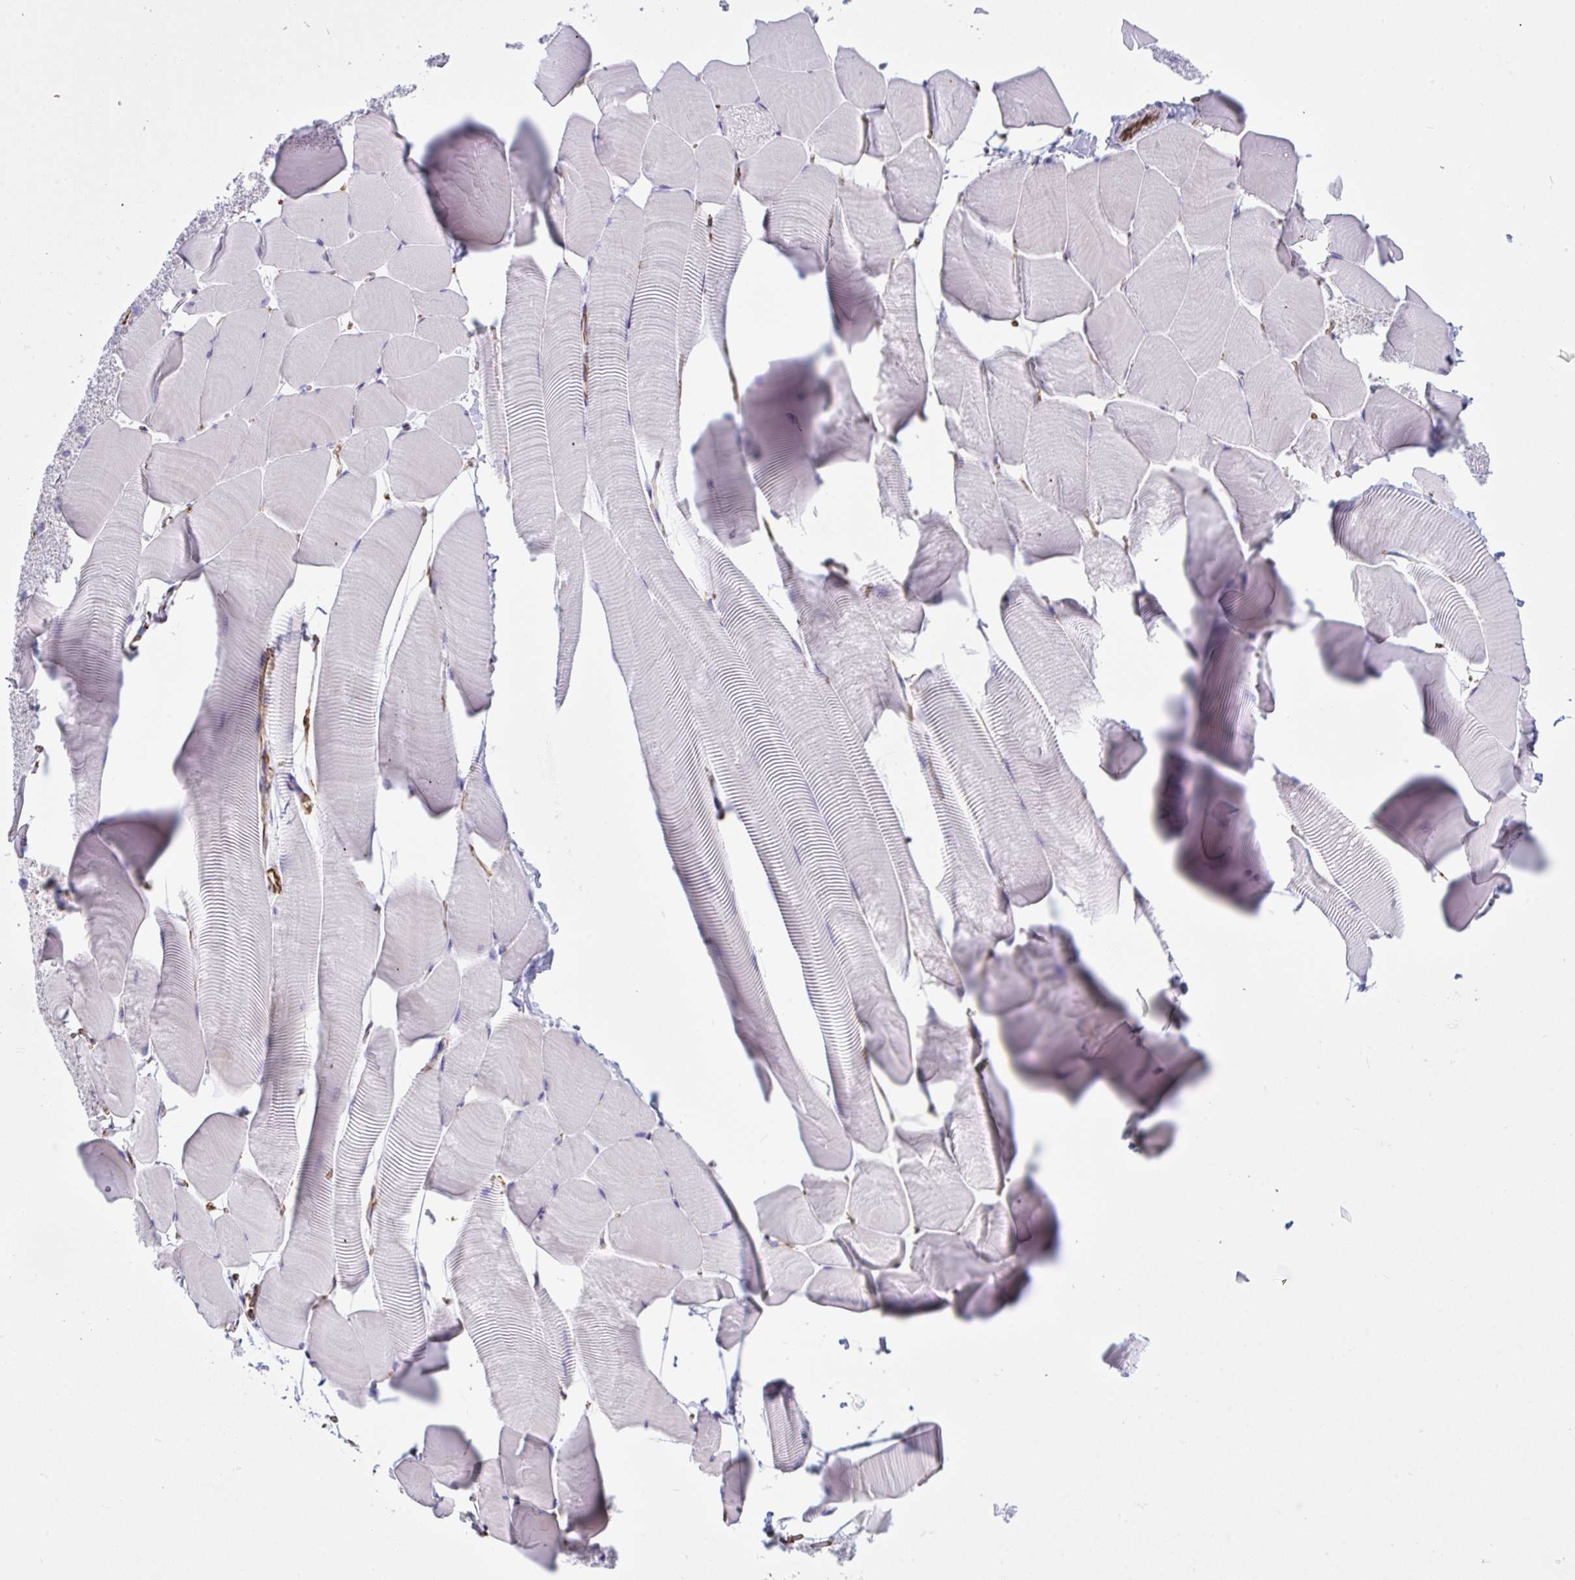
{"staining": {"intensity": "moderate", "quantity": "<25%", "location": "cytoplasmic/membranous"}, "tissue": "skeletal muscle", "cell_type": "Myocytes", "image_type": "normal", "snomed": [{"axis": "morphology", "description": "Normal tissue, NOS"}, {"axis": "topography", "description": "Skeletal muscle"}], "caption": "A low amount of moderate cytoplasmic/membranous positivity is present in approximately <25% of myocytes in benign skeletal muscle.", "gene": "SLC35B1", "patient": {"sex": "male", "age": 25}}